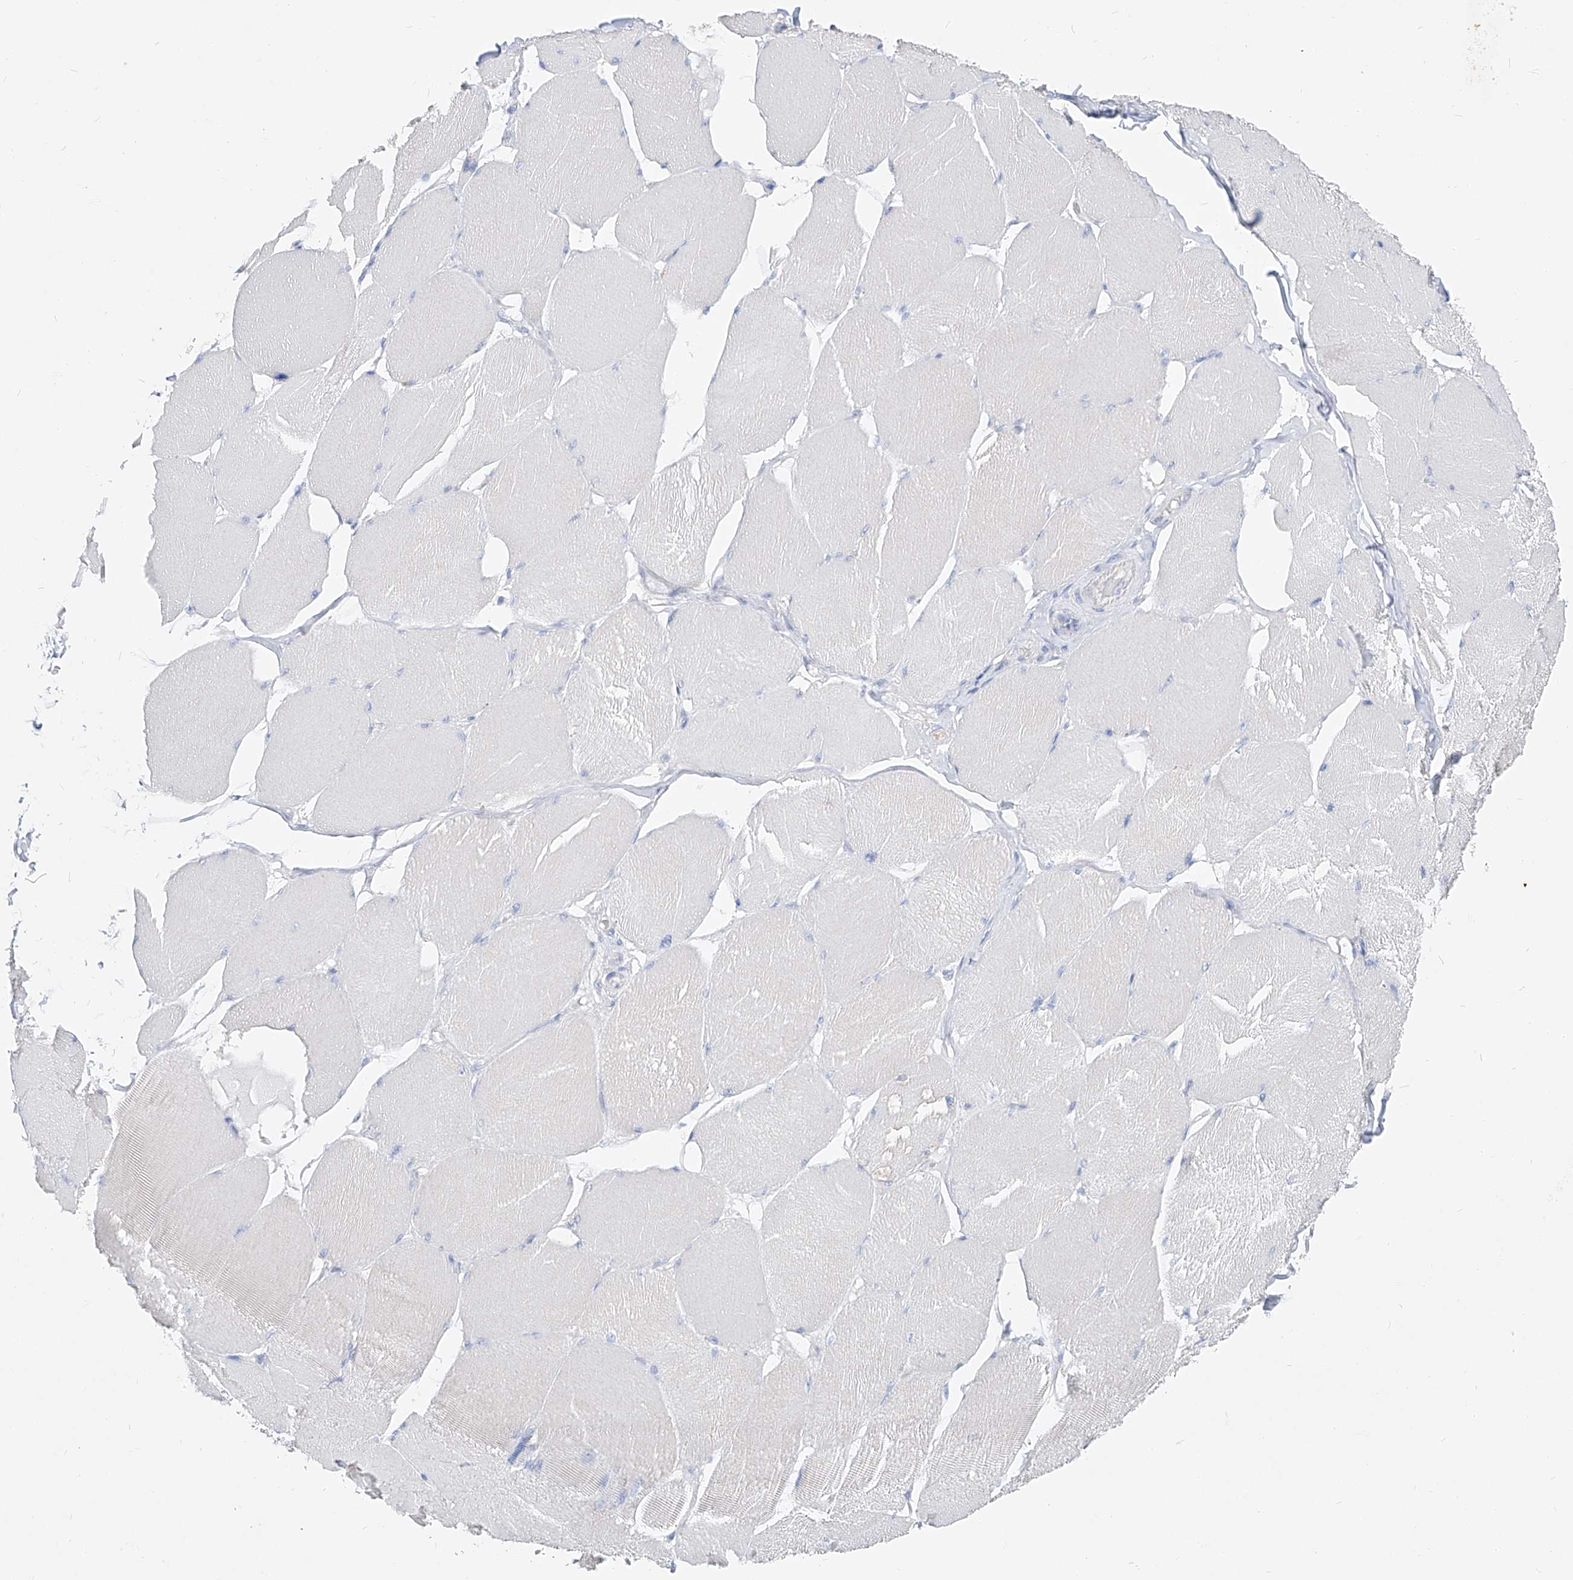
{"staining": {"intensity": "negative", "quantity": "none", "location": "none"}, "tissue": "skeletal muscle", "cell_type": "Myocytes", "image_type": "normal", "snomed": [{"axis": "morphology", "description": "Normal tissue, NOS"}, {"axis": "topography", "description": "Skin"}, {"axis": "topography", "description": "Skeletal muscle"}], "caption": "The image shows no significant expression in myocytes of skeletal muscle. (Brightfield microscopy of DAB immunohistochemistry (IHC) at high magnification).", "gene": "UFL1", "patient": {"sex": "male", "age": 83}}